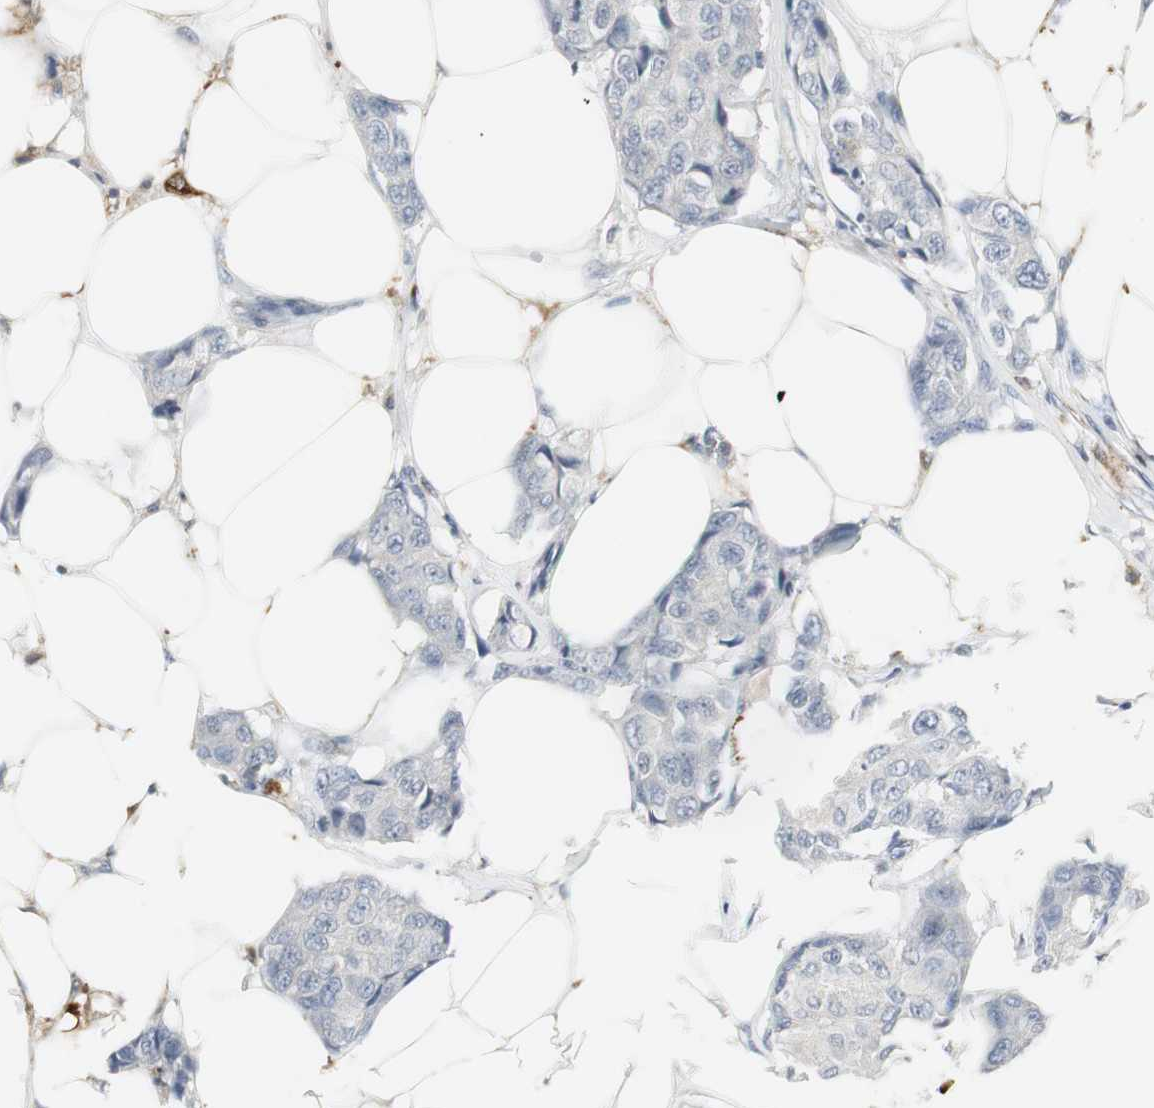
{"staining": {"intensity": "negative", "quantity": "none", "location": "none"}, "tissue": "breast cancer", "cell_type": "Tumor cells", "image_type": "cancer", "snomed": [{"axis": "morphology", "description": "Duct carcinoma"}, {"axis": "topography", "description": "Breast"}], "caption": "Immunohistochemistry (IHC) image of neoplastic tissue: human breast infiltrating ductal carcinoma stained with DAB demonstrates no significant protein staining in tumor cells. (DAB immunohistochemistry (IHC) with hematoxylin counter stain).", "gene": "PI15", "patient": {"sex": "female", "age": 80}}